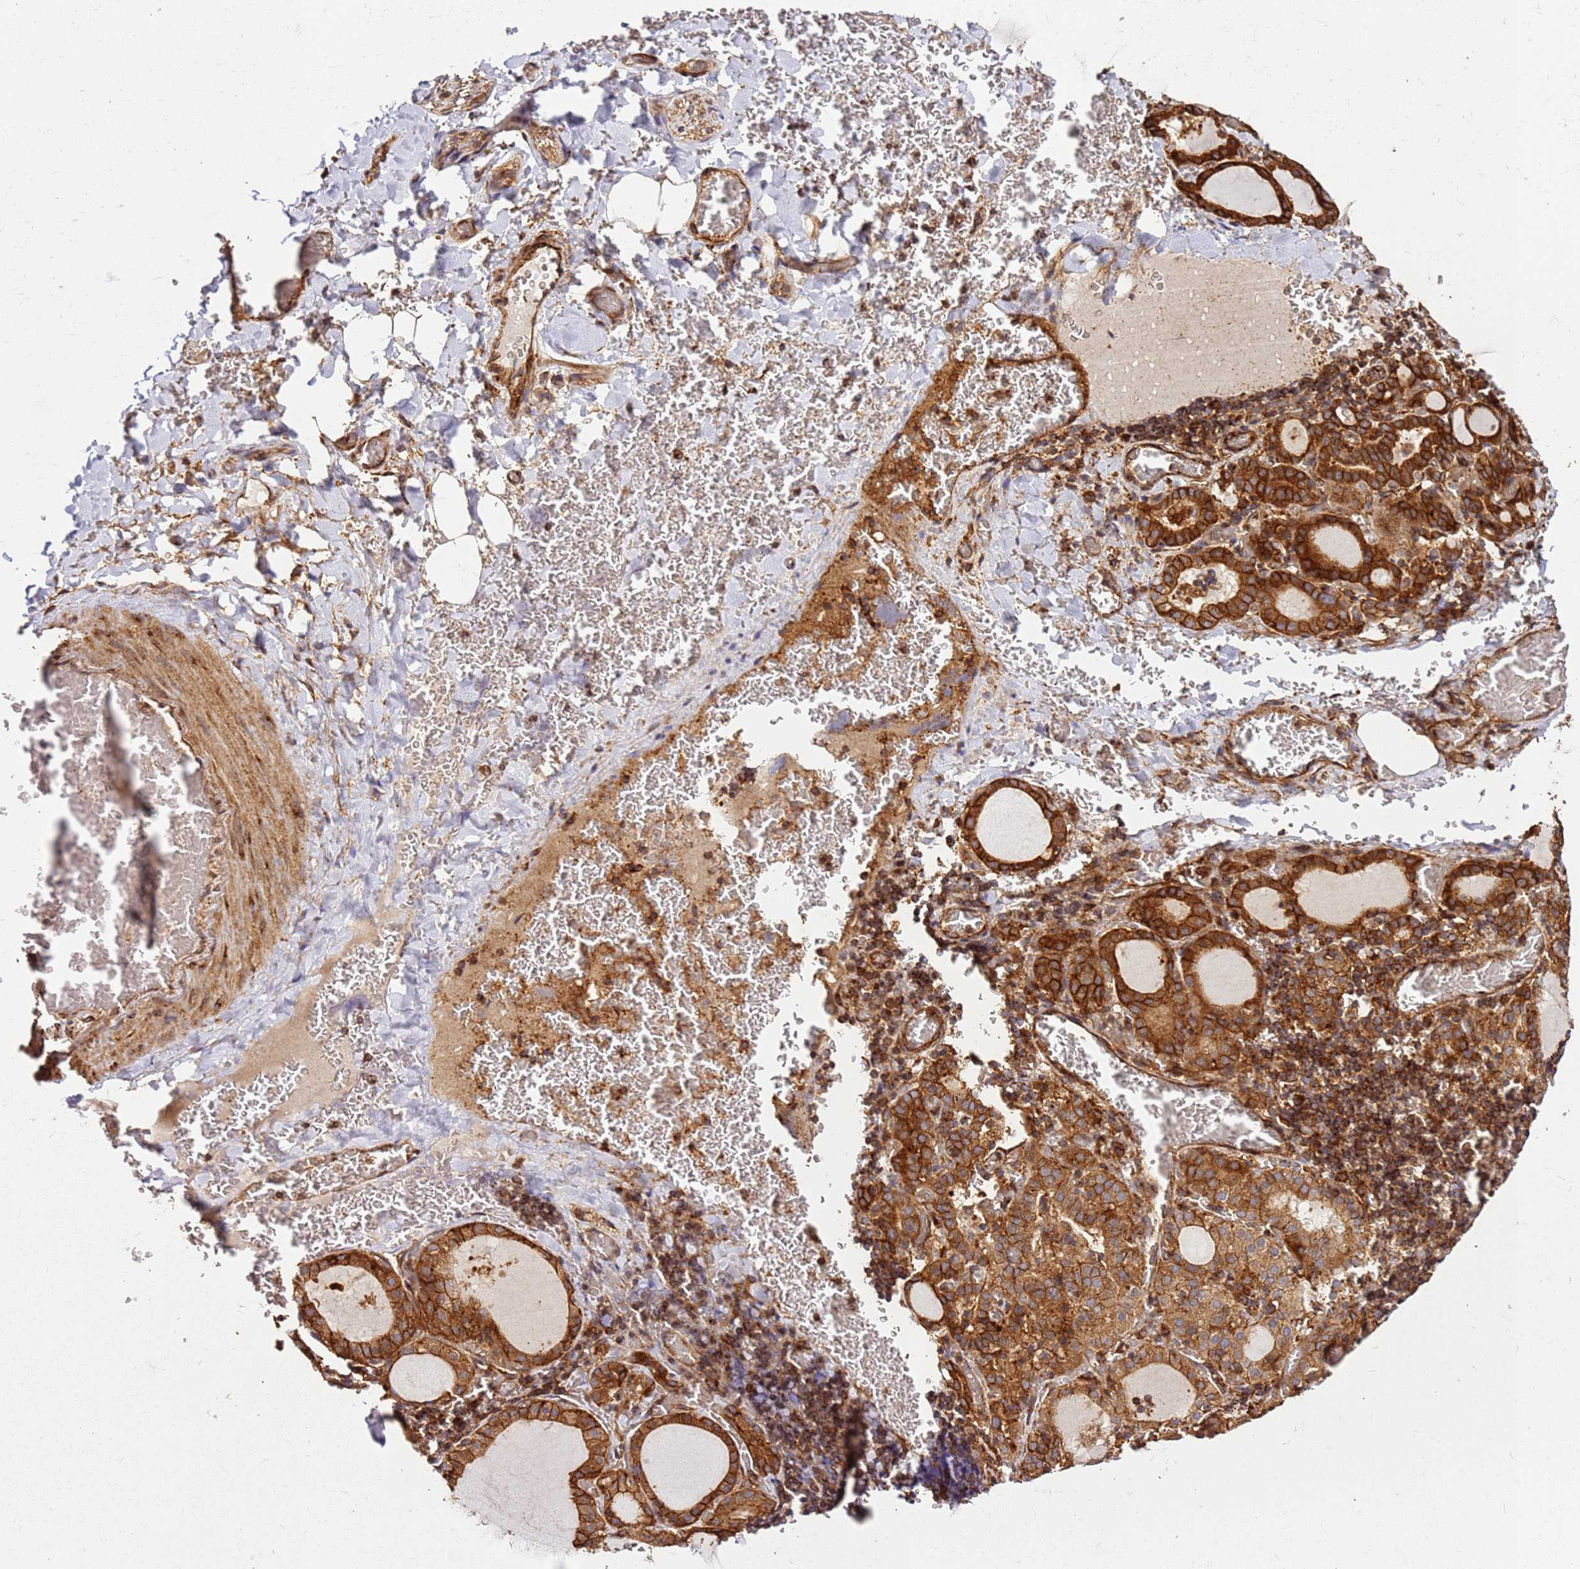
{"staining": {"intensity": "strong", "quantity": ">75%", "location": "cytoplasmic/membranous"}, "tissue": "thyroid gland", "cell_type": "Glandular cells", "image_type": "normal", "snomed": [{"axis": "morphology", "description": "Normal tissue, NOS"}, {"axis": "topography", "description": "Thyroid gland"}], "caption": "The histopathology image demonstrates immunohistochemical staining of unremarkable thyroid gland. There is strong cytoplasmic/membranous staining is present in about >75% of glandular cells. Nuclei are stained in blue.", "gene": "DVL3", "patient": {"sex": "female", "age": 39}}